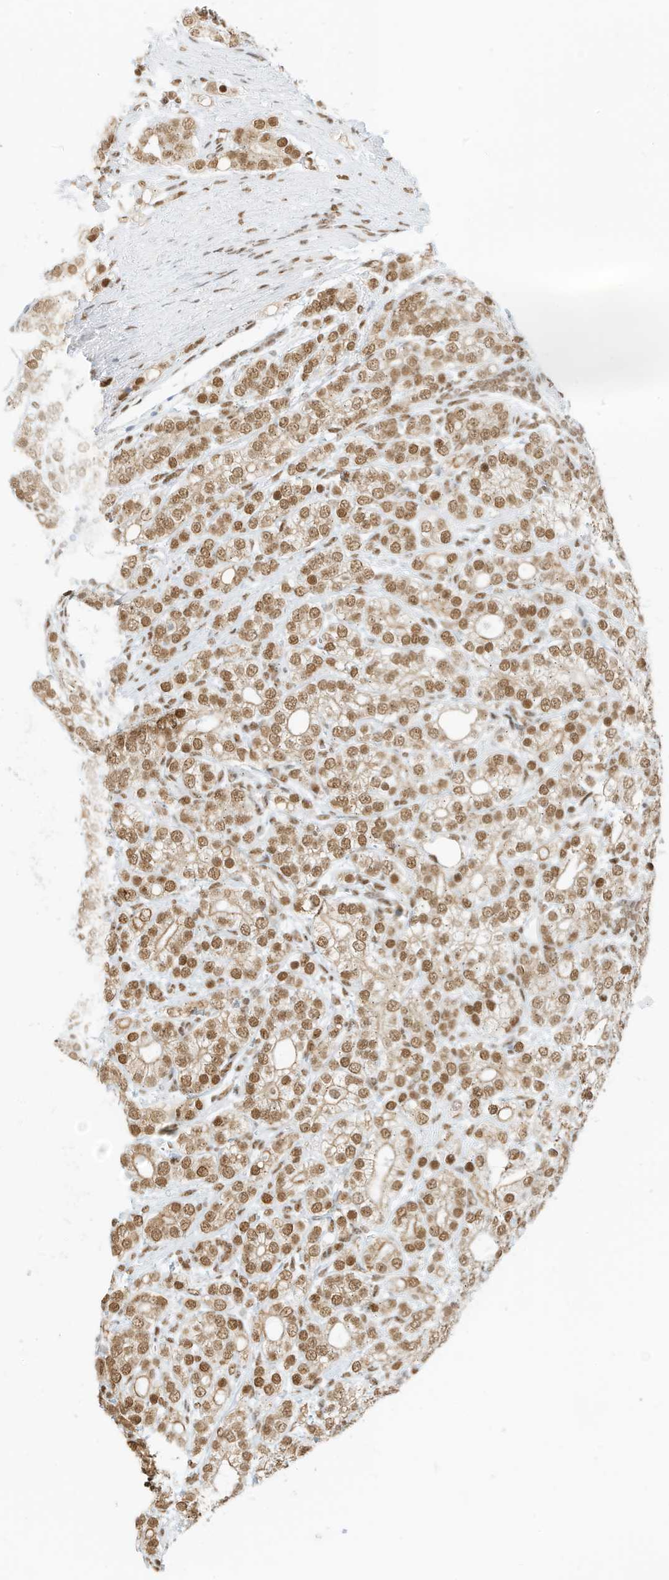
{"staining": {"intensity": "moderate", "quantity": ">75%", "location": "nuclear"}, "tissue": "prostate cancer", "cell_type": "Tumor cells", "image_type": "cancer", "snomed": [{"axis": "morphology", "description": "Adenocarcinoma, High grade"}, {"axis": "topography", "description": "Prostate"}], "caption": "Immunohistochemical staining of human prostate adenocarcinoma (high-grade) shows moderate nuclear protein expression in approximately >75% of tumor cells.", "gene": "SMARCA2", "patient": {"sex": "male", "age": 57}}